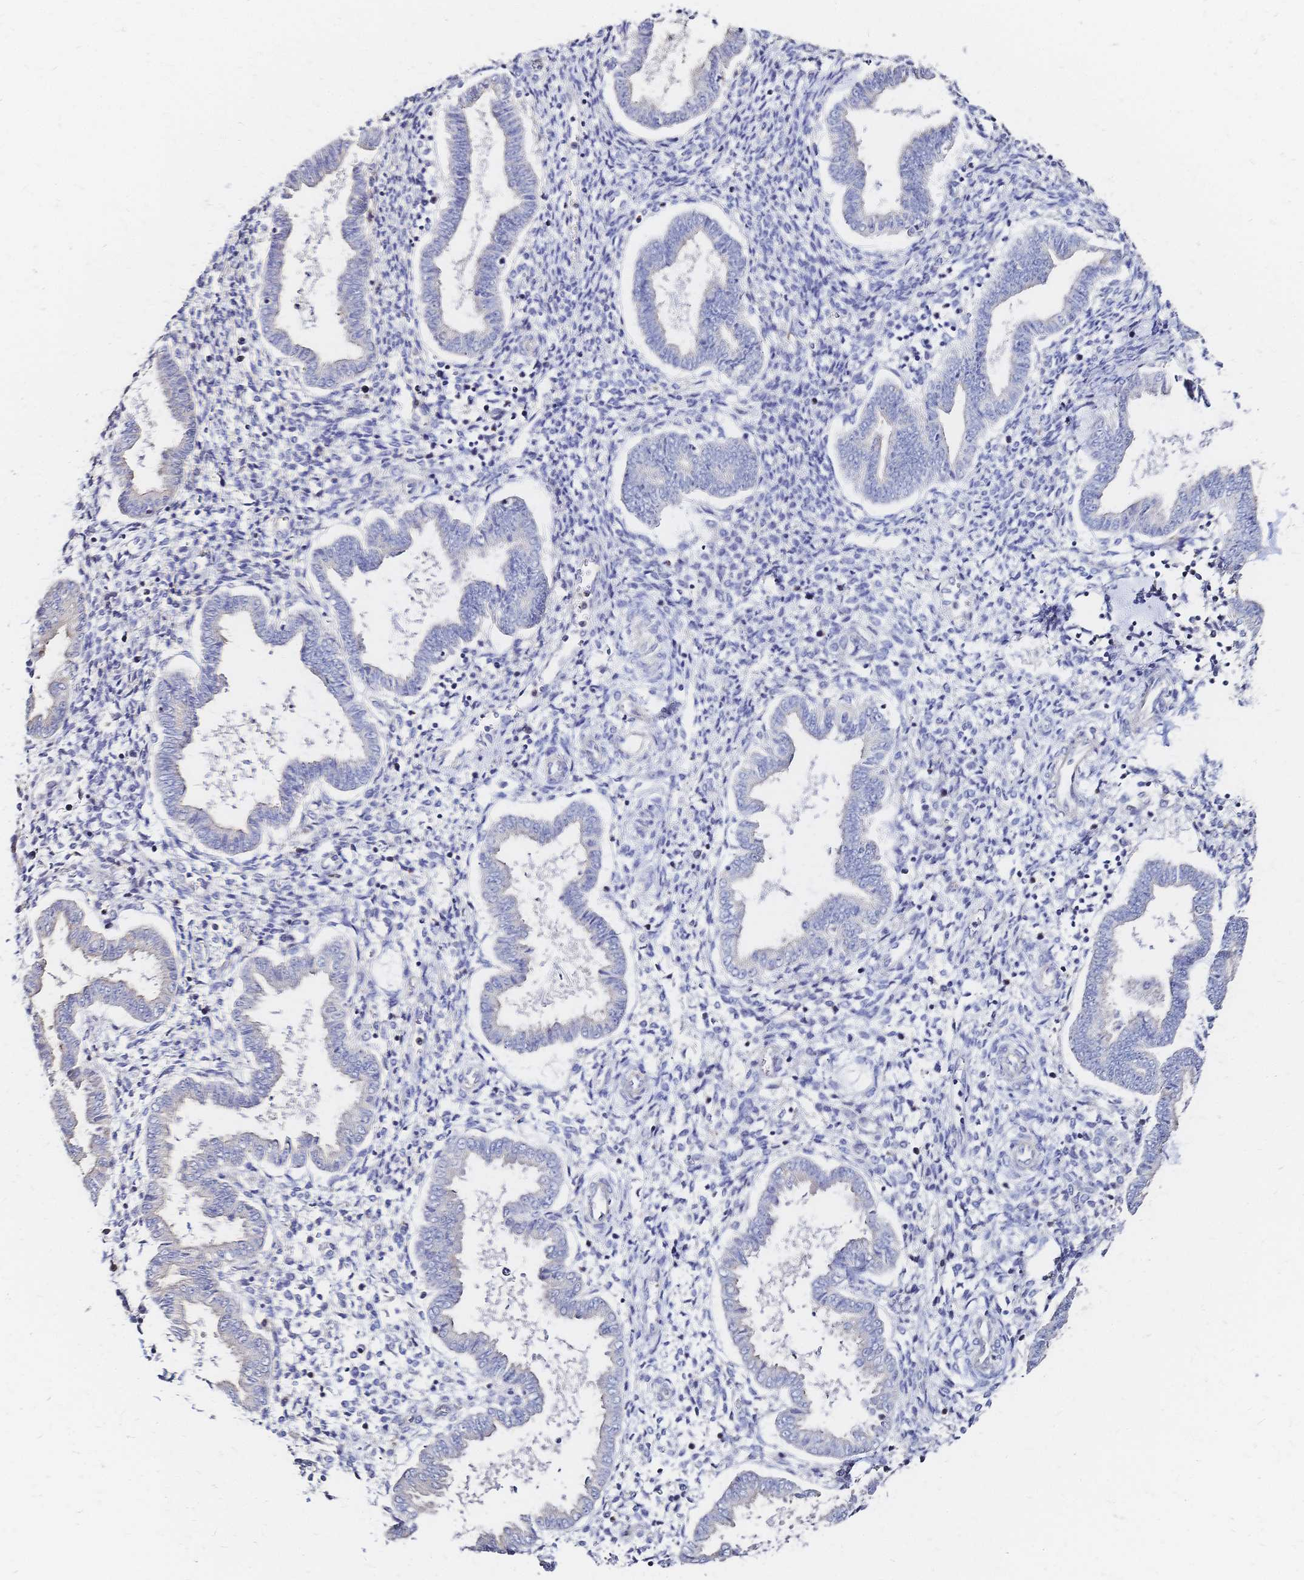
{"staining": {"intensity": "negative", "quantity": "none", "location": "none"}, "tissue": "endometrium", "cell_type": "Cells in endometrial stroma", "image_type": "normal", "snomed": [{"axis": "morphology", "description": "Normal tissue, NOS"}, {"axis": "topography", "description": "Endometrium"}], "caption": "Immunohistochemistry of benign human endometrium displays no positivity in cells in endometrial stroma. The staining is performed using DAB (3,3'-diaminobenzidine) brown chromogen with nuclei counter-stained in using hematoxylin.", "gene": "SLC5A1", "patient": {"sex": "female", "age": 24}}